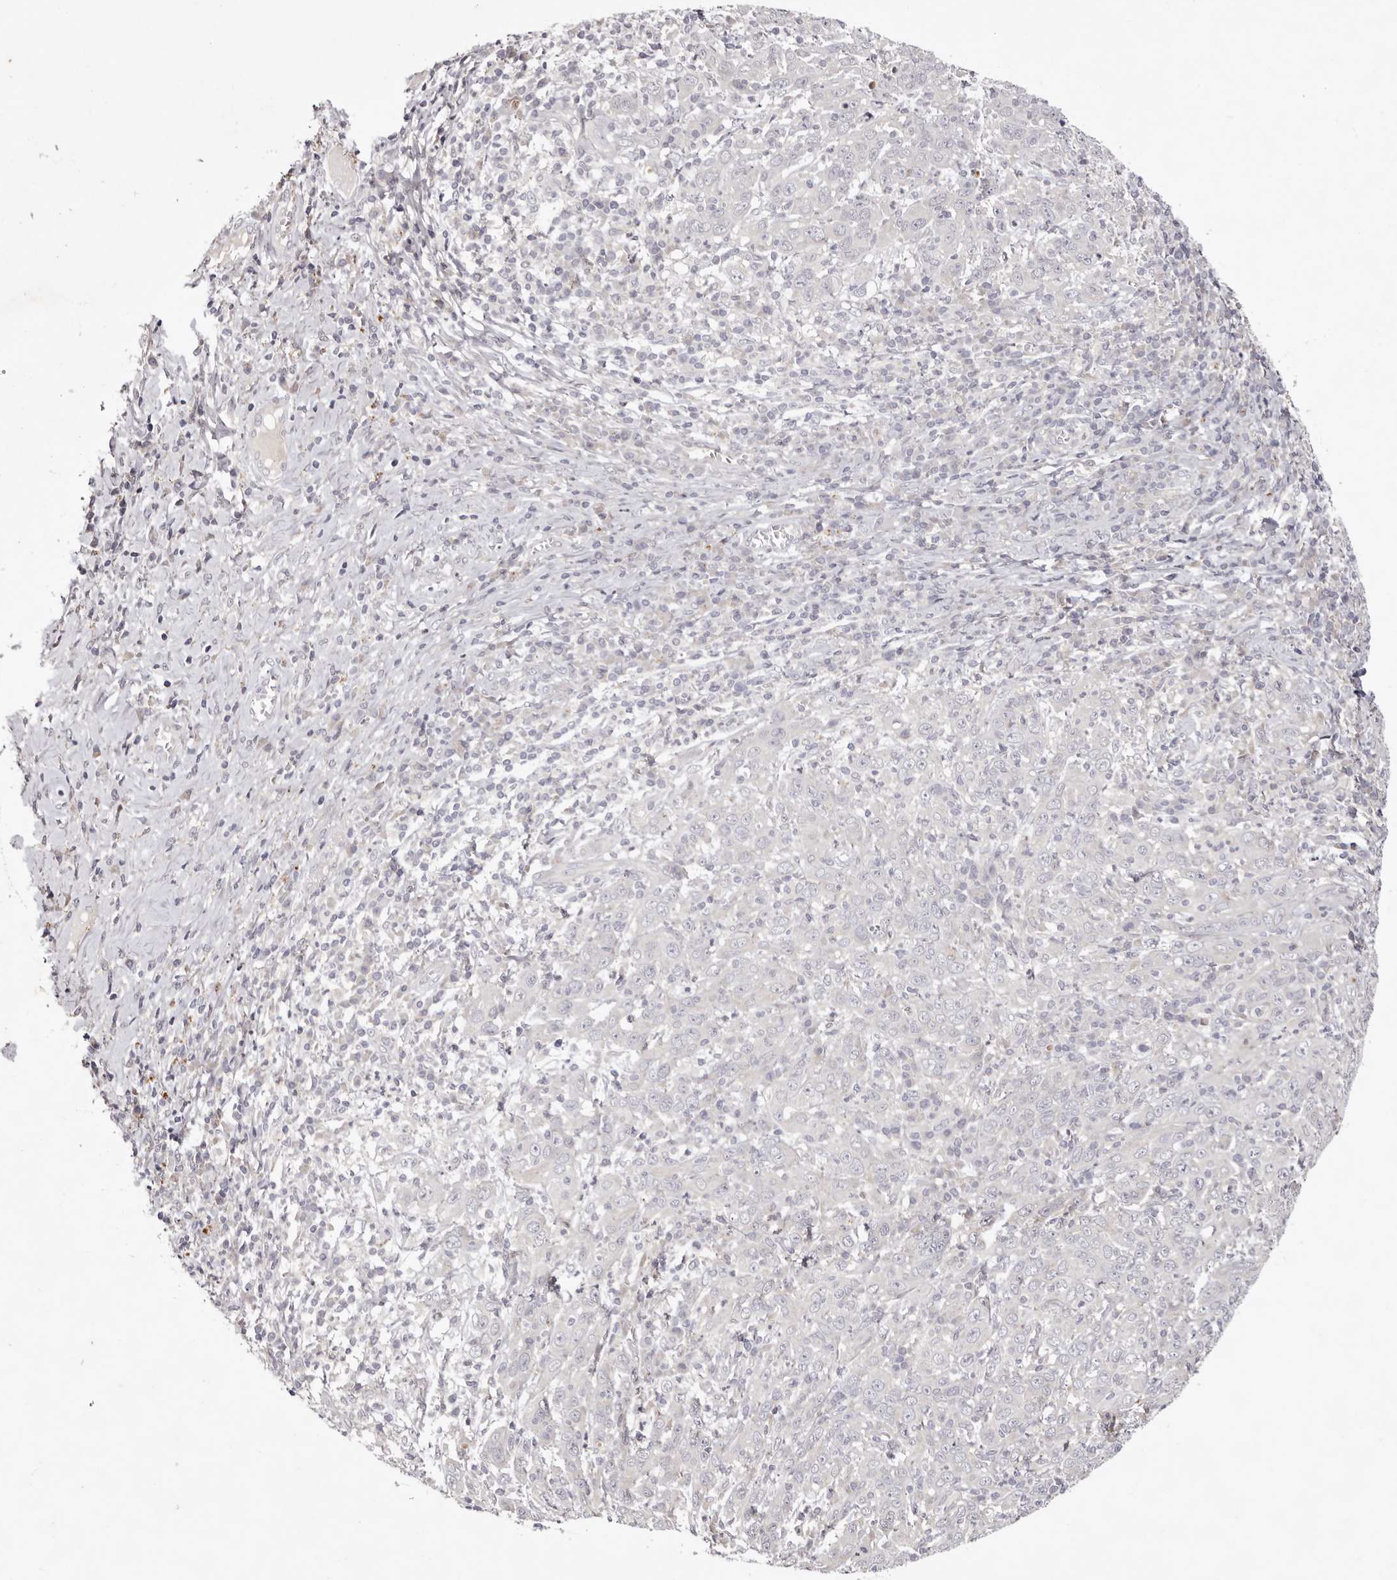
{"staining": {"intensity": "negative", "quantity": "none", "location": "none"}, "tissue": "cervical cancer", "cell_type": "Tumor cells", "image_type": "cancer", "snomed": [{"axis": "morphology", "description": "Squamous cell carcinoma, NOS"}, {"axis": "topography", "description": "Cervix"}], "caption": "There is no significant positivity in tumor cells of cervical cancer (squamous cell carcinoma).", "gene": "GARNL3", "patient": {"sex": "female", "age": 46}}